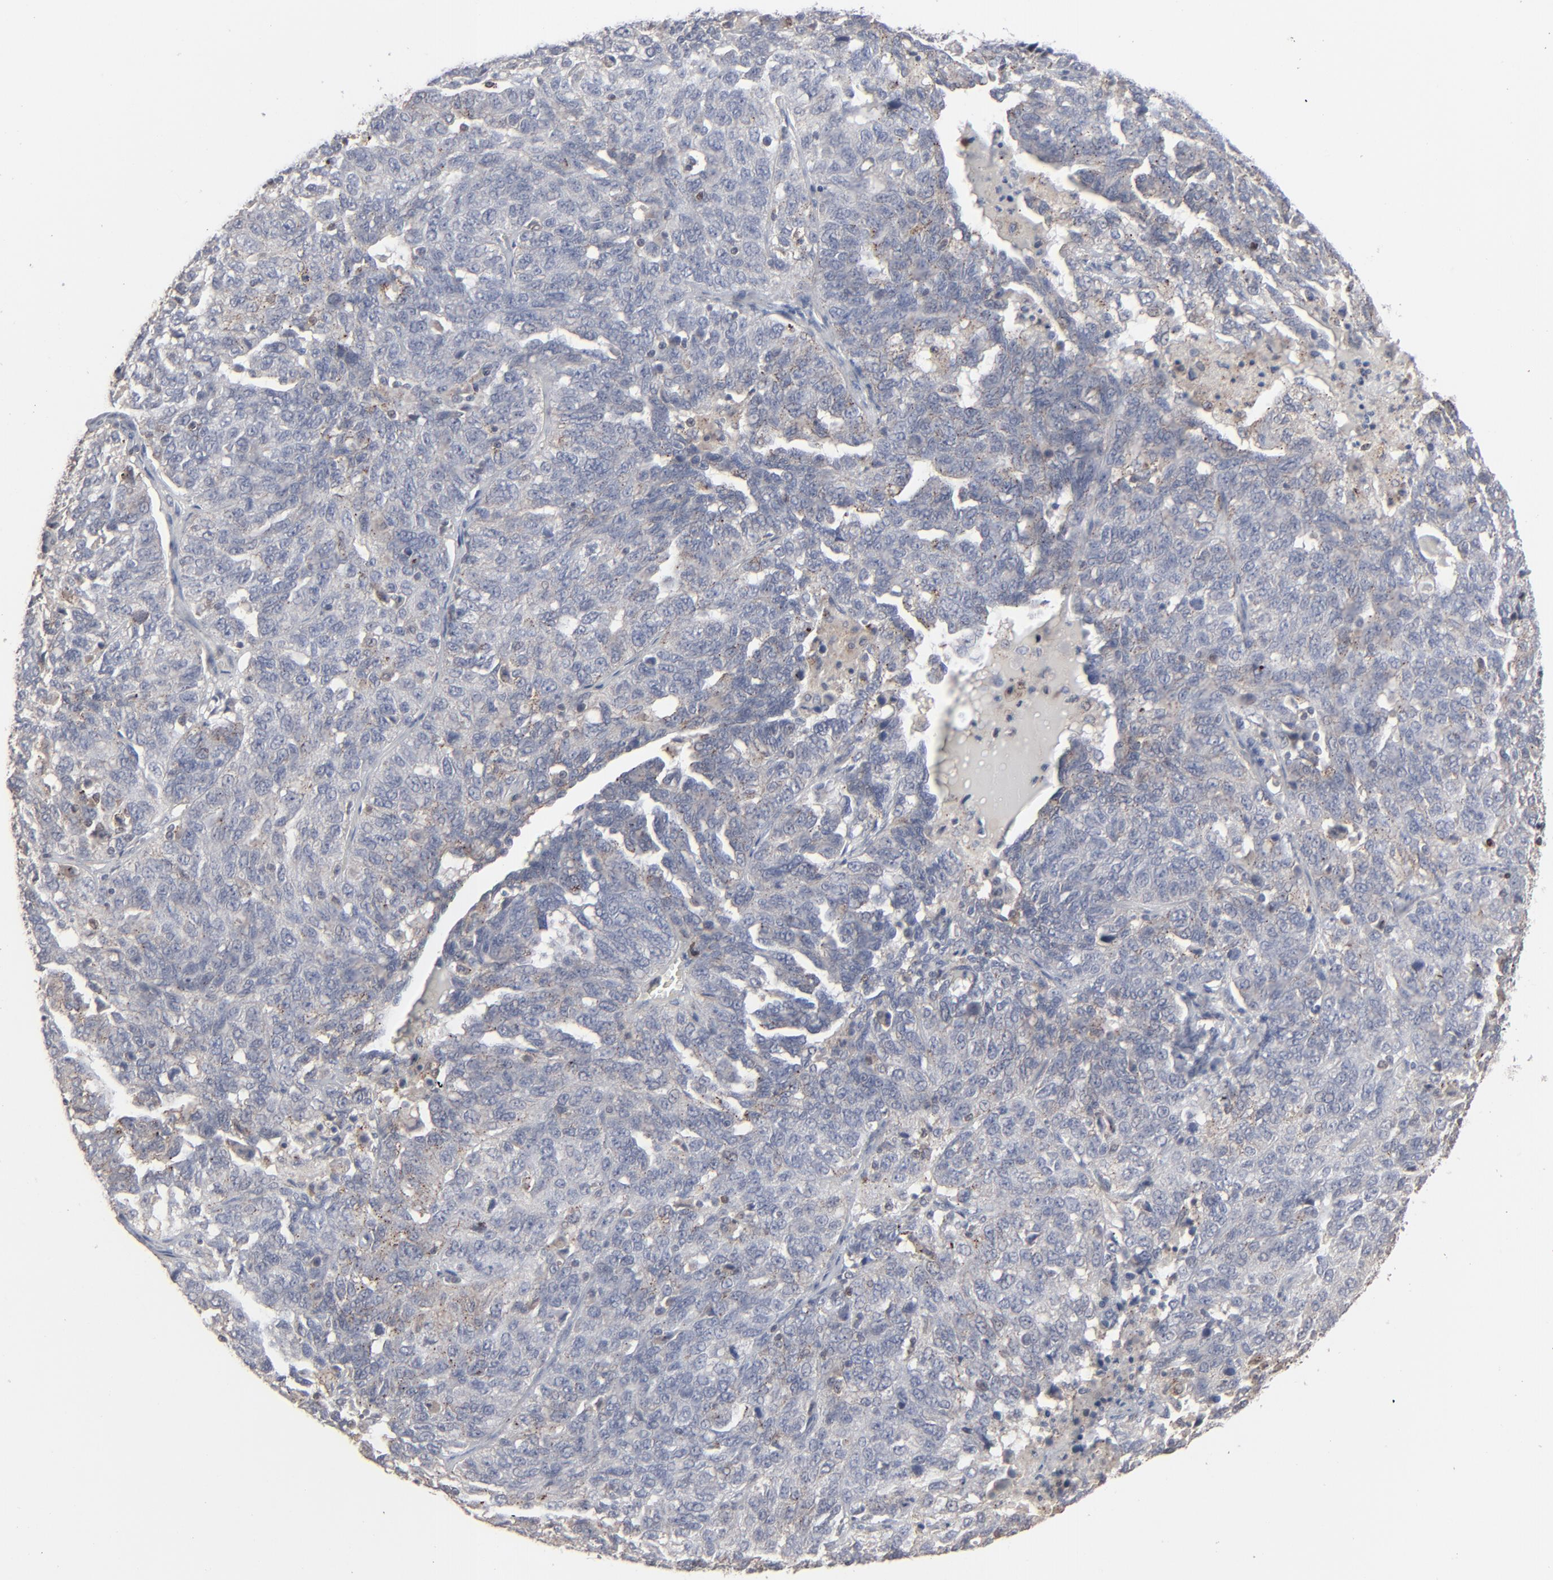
{"staining": {"intensity": "negative", "quantity": "none", "location": "none"}, "tissue": "ovarian cancer", "cell_type": "Tumor cells", "image_type": "cancer", "snomed": [{"axis": "morphology", "description": "Cystadenocarcinoma, serous, NOS"}, {"axis": "topography", "description": "Ovary"}], "caption": "Ovarian cancer (serous cystadenocarcinoma) was stained to show a protein in brown. There is no significant staining in tumor cells.", "gene": "STAT4", "patient": {"sex": "female", "age": 71}}